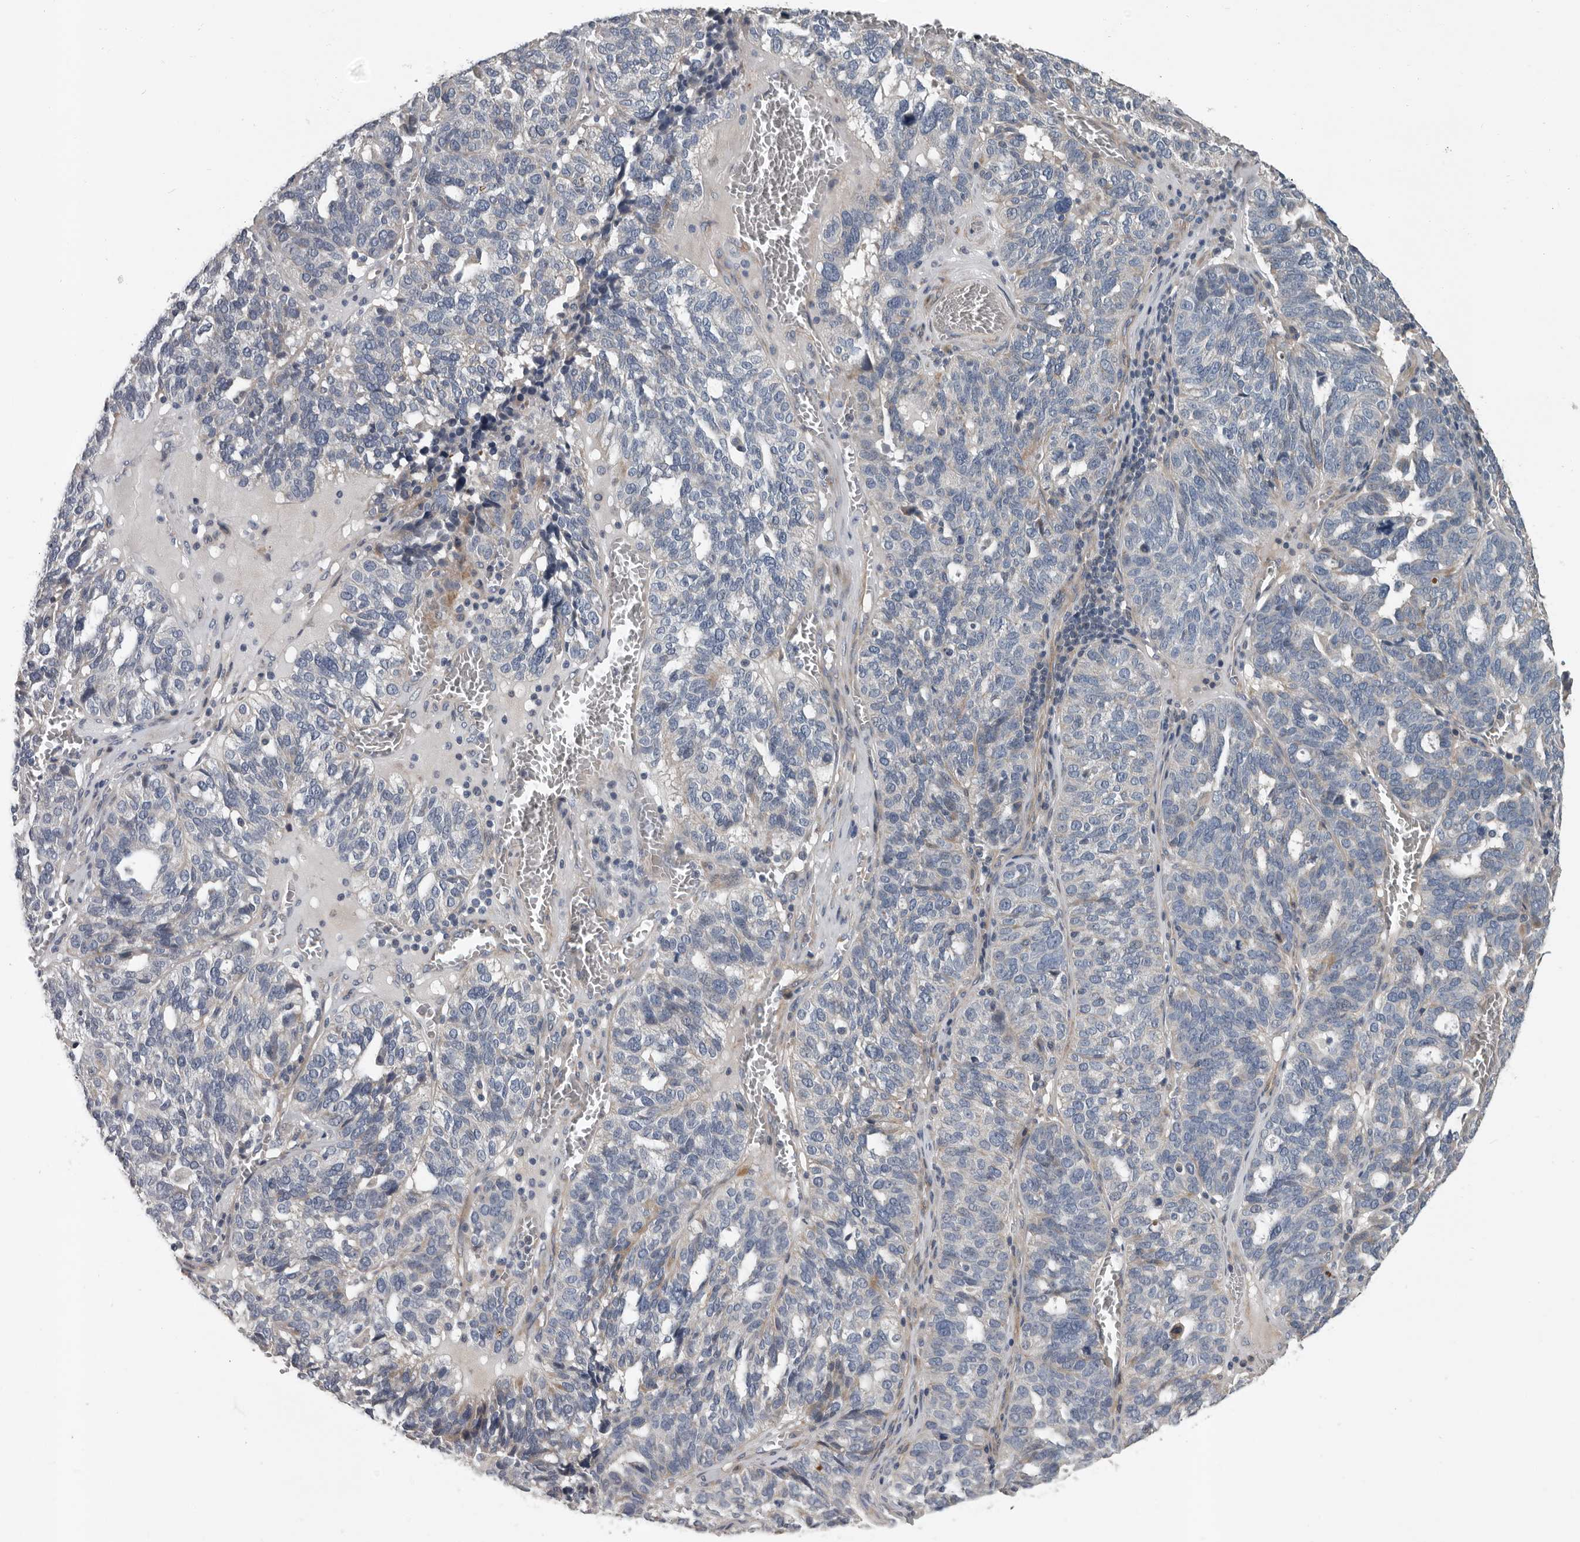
{"staining": {"intensity": "negative", "quantity": "none", "location": "none"}, "tissue": "ovarian cancer", "cell_type": "Tumor cells", "image_type": "cancer", "snomed": [{"axis": "morphology", "description": "Cystadenocarcinoma, serous, NOS"}, {"axis": "topography", "description": "Ovary"}], "caption": "An image of ovarian cancer (serous cystadenocarcinoma) stained for a protein demonstrates no brown staining in tumor cells.", "gene": "DPY19L4", "patient": {"sex": "female", "age": 59}}